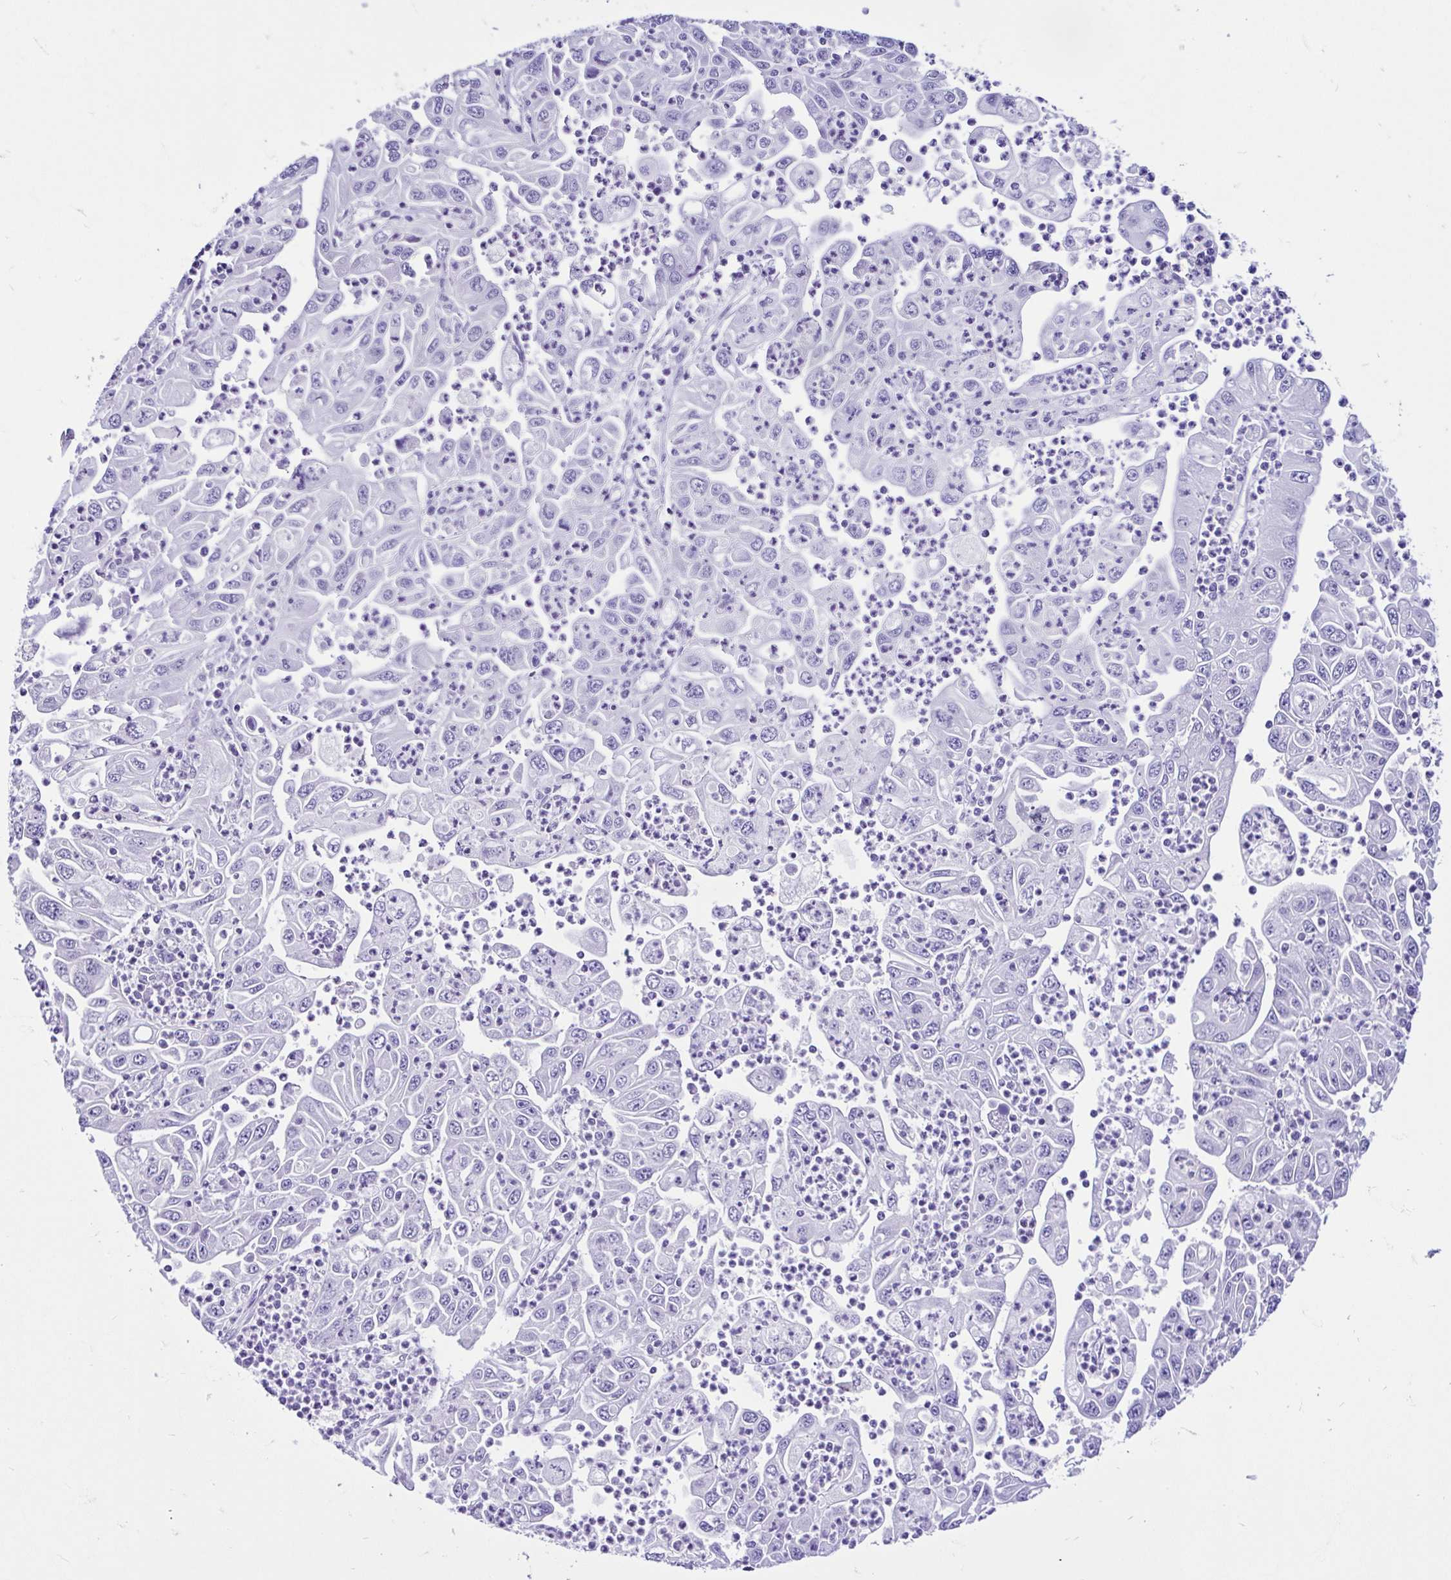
{"staining": {"intensity": "negative", "quantity": "none", "location": "none"}, "tissue": "endometrial cancer", "cell_type": "Tumor cells", "image_type": "cancer", "snomed": [{"axis": "morphology", "description": "Adenocarcinoma, NOS"}, {"axis": "topography", "description": "Uterus"}], "caption": "High power microscopy histopathology image of an immunohistochemistry (IHC) photomicrograph of adenocarcinoma (endometrial), revealing no significant staining in tumor cells. (Stains: DAB (3,3'-diaminobenzidine) IHC with hematoxylin counter stain, Microscopy: brightfield microscopy at high magnification).", "gene": "CYP19A1", "patient": {"sex": "female", "age": 62}}